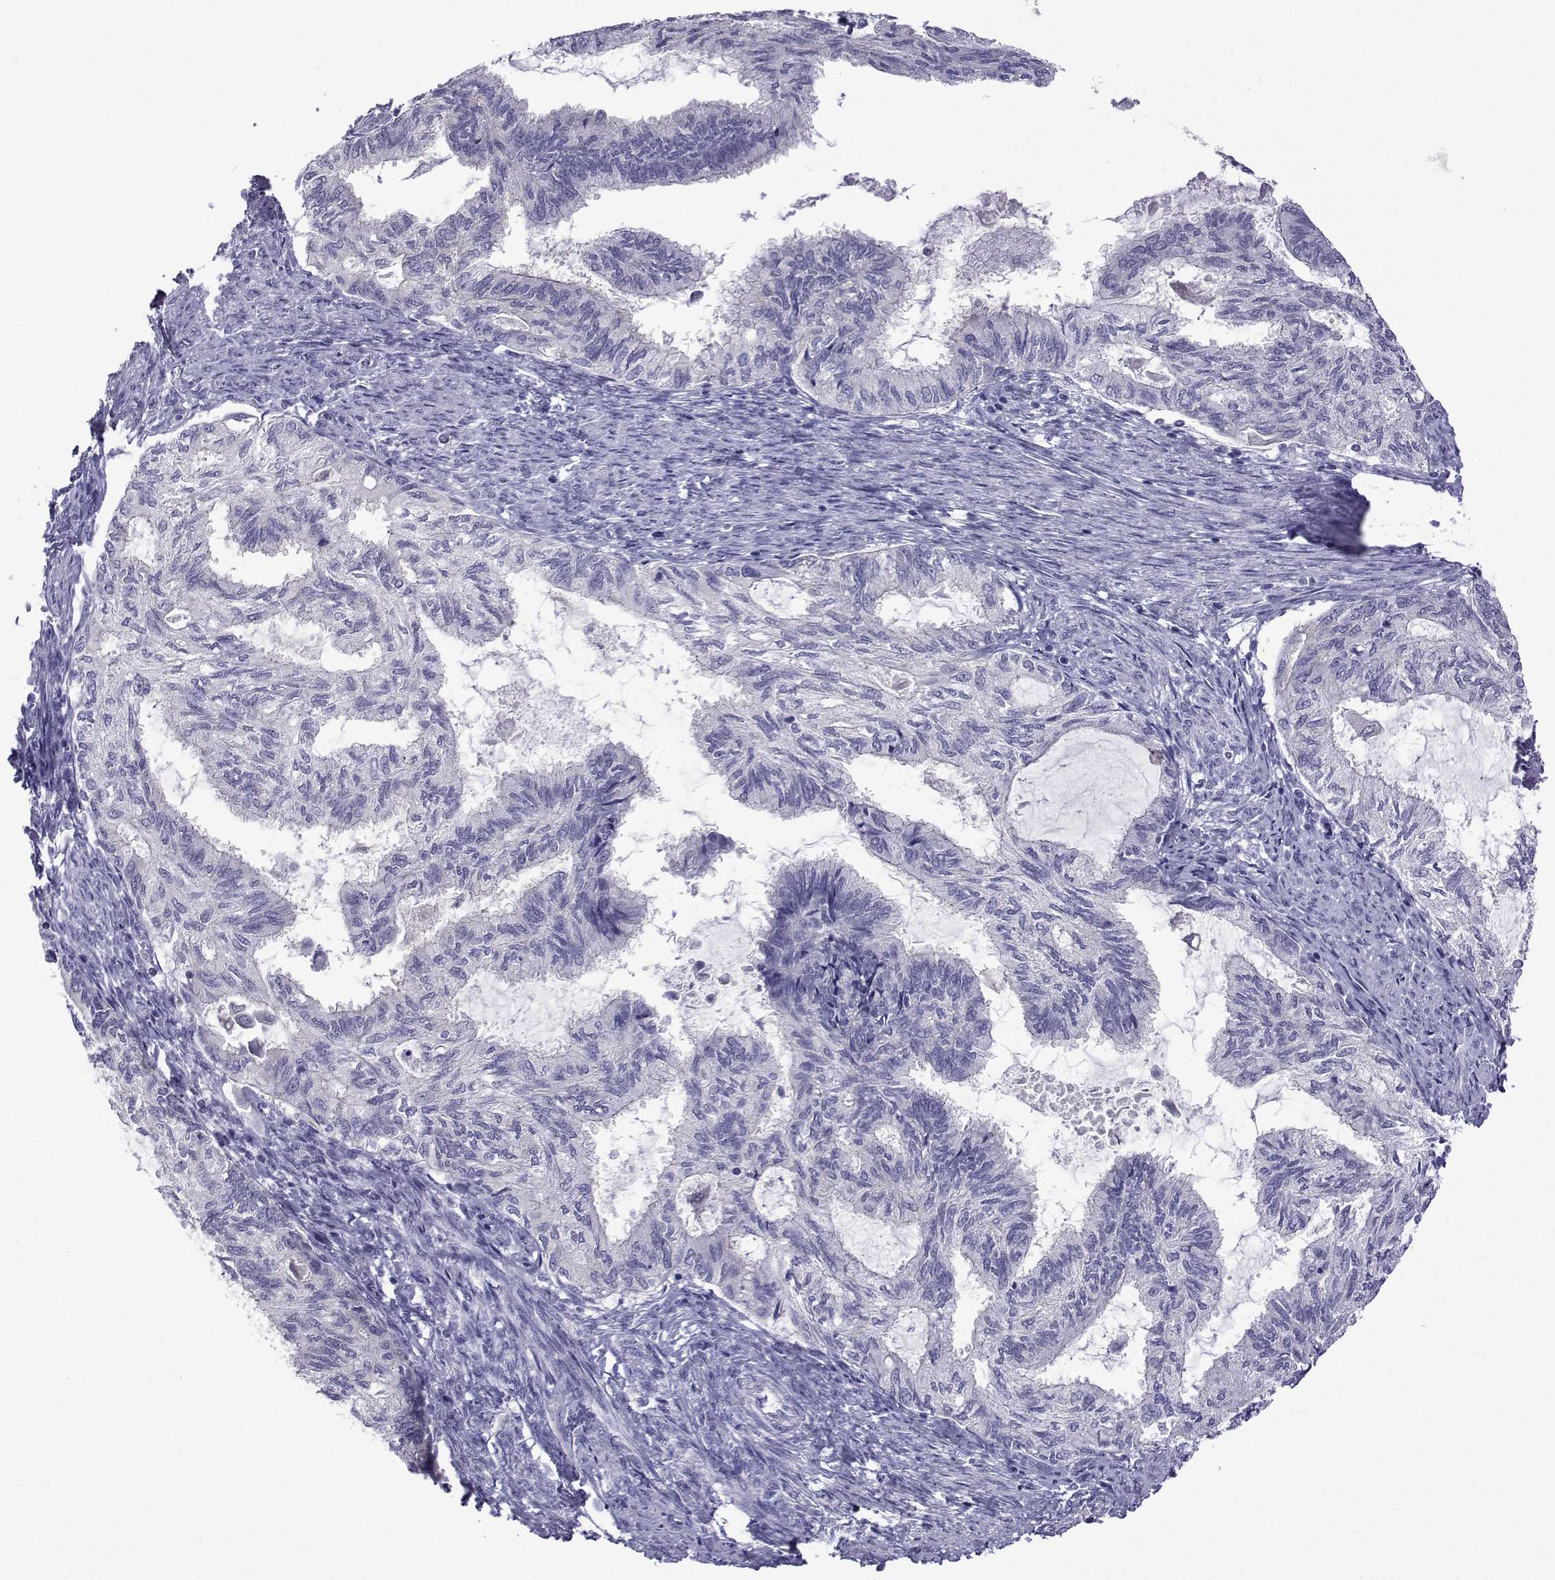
{"staining": {"intensity": "negative", "quantity": "none", "location": "none"}, "tissue": "endometrial cancer", "cell_type": "Tumor cells", "image_type": "cancer", "snomed": [{"axis": "morphology", "description": "Adenocarcinoma, NOS"}, {"axis": "topography", "description": "Endometrium"}], "caption": "An immunohistochemistry (IHC) image of adenocarcinoma (endometrial) is shown. There is no staining in tumor cells of adenocarcinoma (endometrial). (DAB immunohistochemistry visualized using brightfield microscopy, high magnification).", "gene": "COL22A1", "patient": {"sex": "female", "age": 86}}